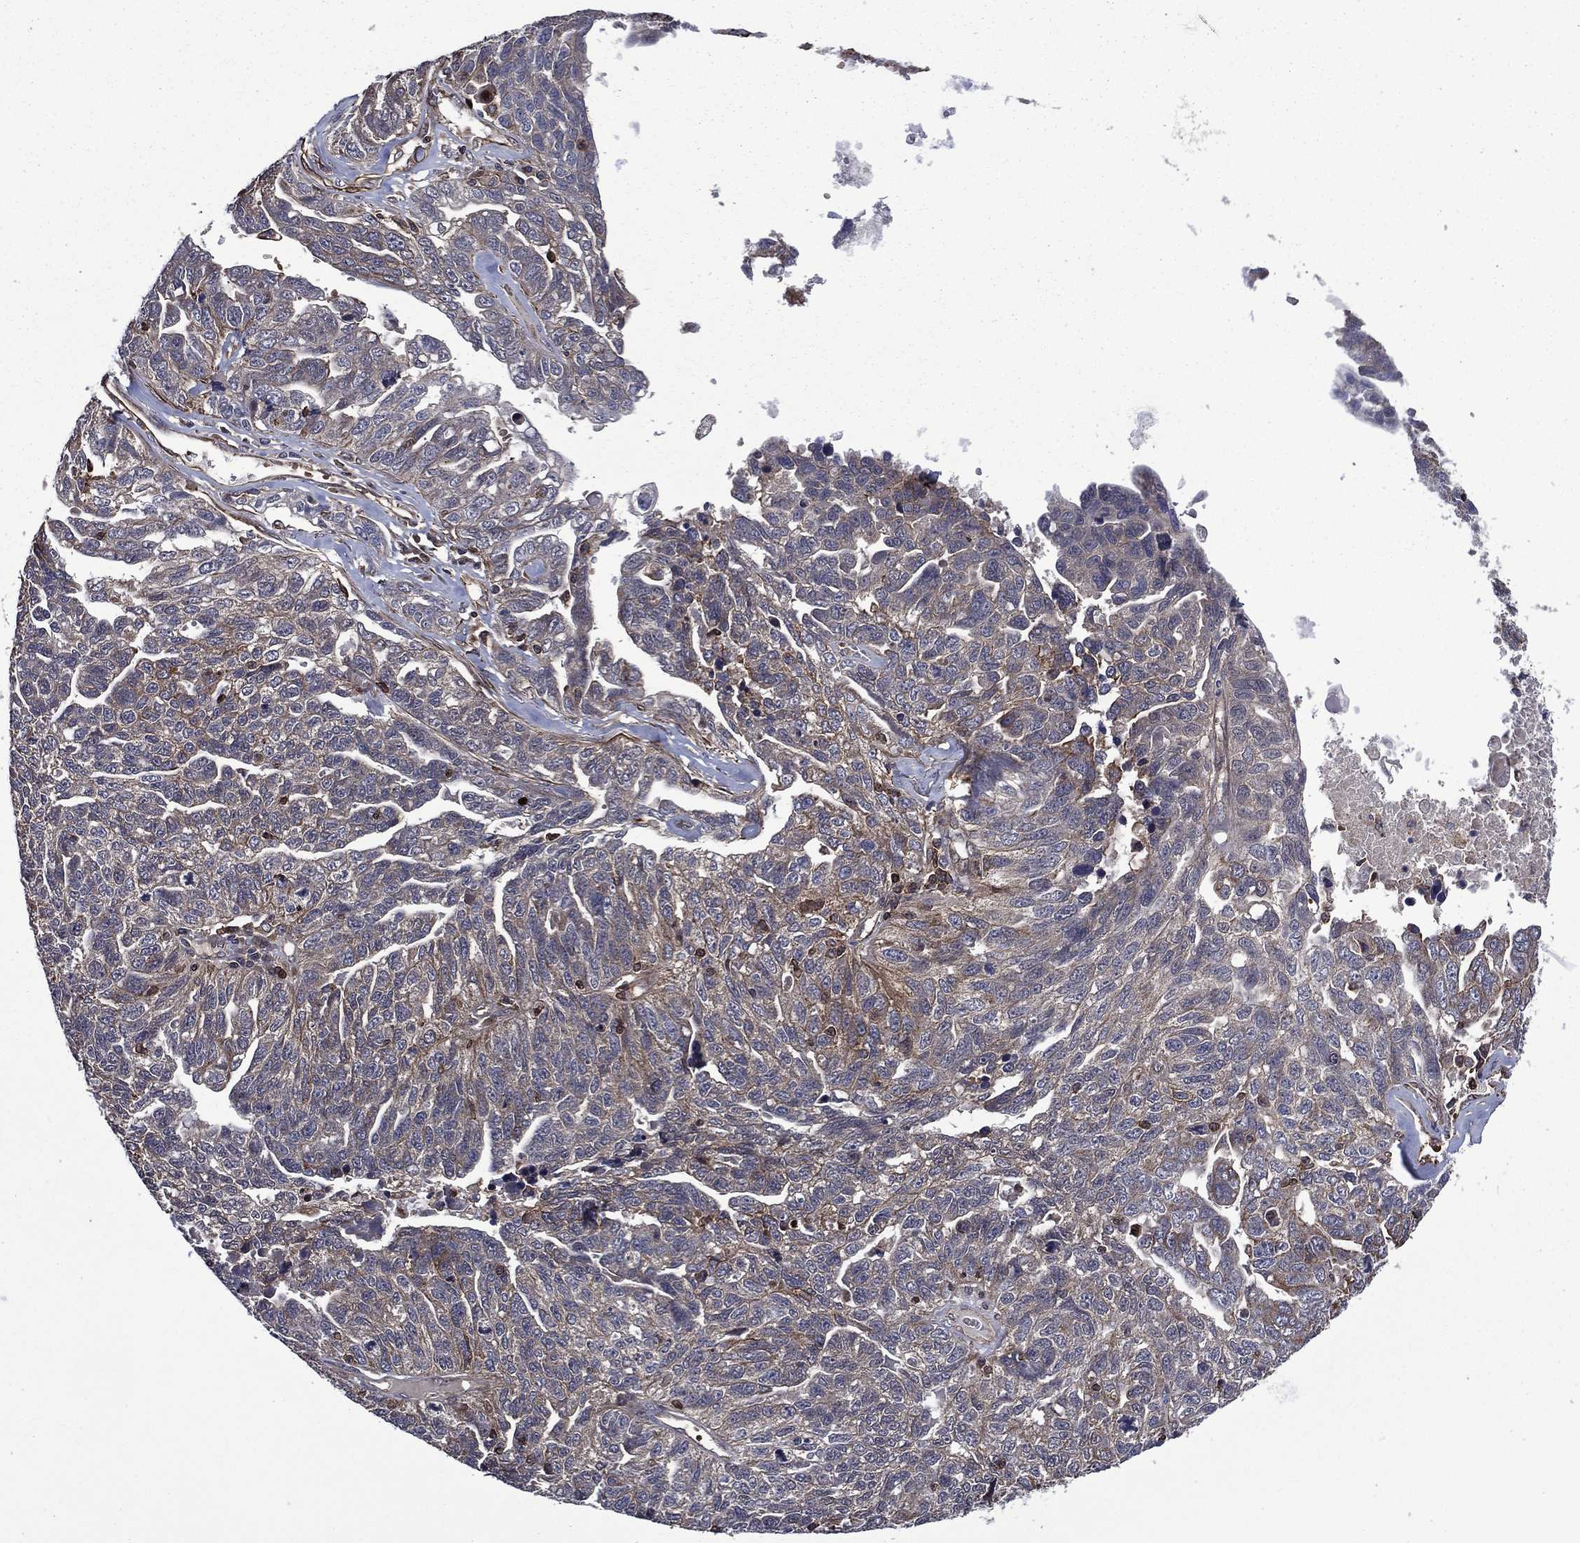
{"staining": {"intensity": "moderate", "quantity": "<25%", "location": "cytoplasmic/membranous"}, "tissue": "ovarian cancer", "cell_type": "Tumor cells", "image_type": "cancer", "snomed": [{"axis": "morphology", "description": "Cystadenocarcinoma, serous, NOS"}, {"axis": "topography", "description": "Ovary"}], "caption": "Protein expression analysis of ovarian serous cystadenocarcinoma reveals moderate cytoplasmic/membranous staining in approximately <25% of tumor cells. (Stains: DAB (3,3'-diaminobenzidine) in brown, nuclei in blue, Microscopy: brightfield microscopy at high magnification).", "gene": "PLPP3", "patient": {"sex": "female", "age": 71}}